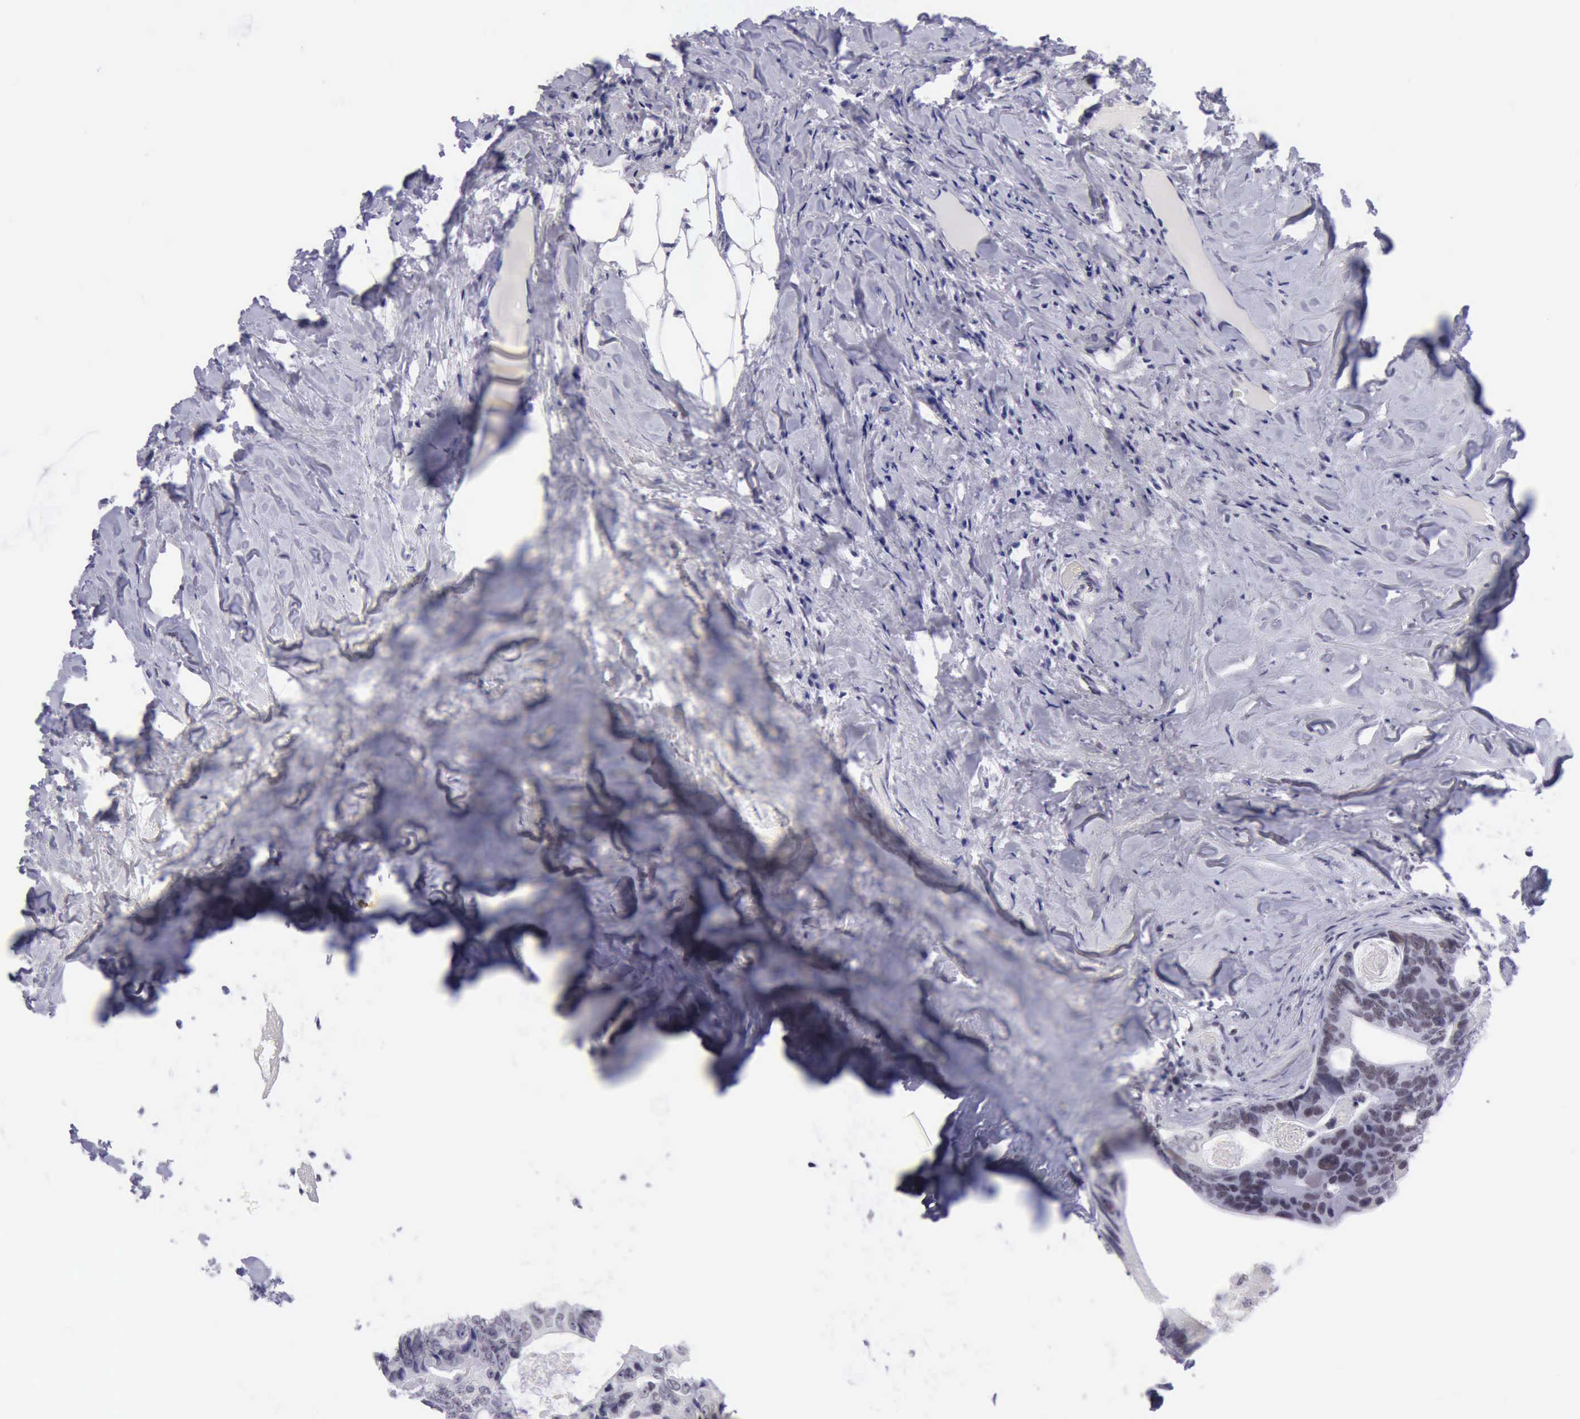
{"staining": {"intensity": "weak", "quantity": "25%-75%", "location": "nuclear"}, "tissue": "colorectal cancer", "cell_type": "Tumor cells", "image_type": "cancer", "snomed": [{"axis": "morphology", "description": "Adenocarcinoma, NOS"}, {"axis": "topography", "description": "Colon"}], "caption": "Brown immunohistochemical staining in colorectal cancer (adenocarcinoma) demonstrates weak nuclear staining in approximately 25%-75% of tumor cells.", "gene": "EP300", "patient": {"sex": "female", "age": 55}}